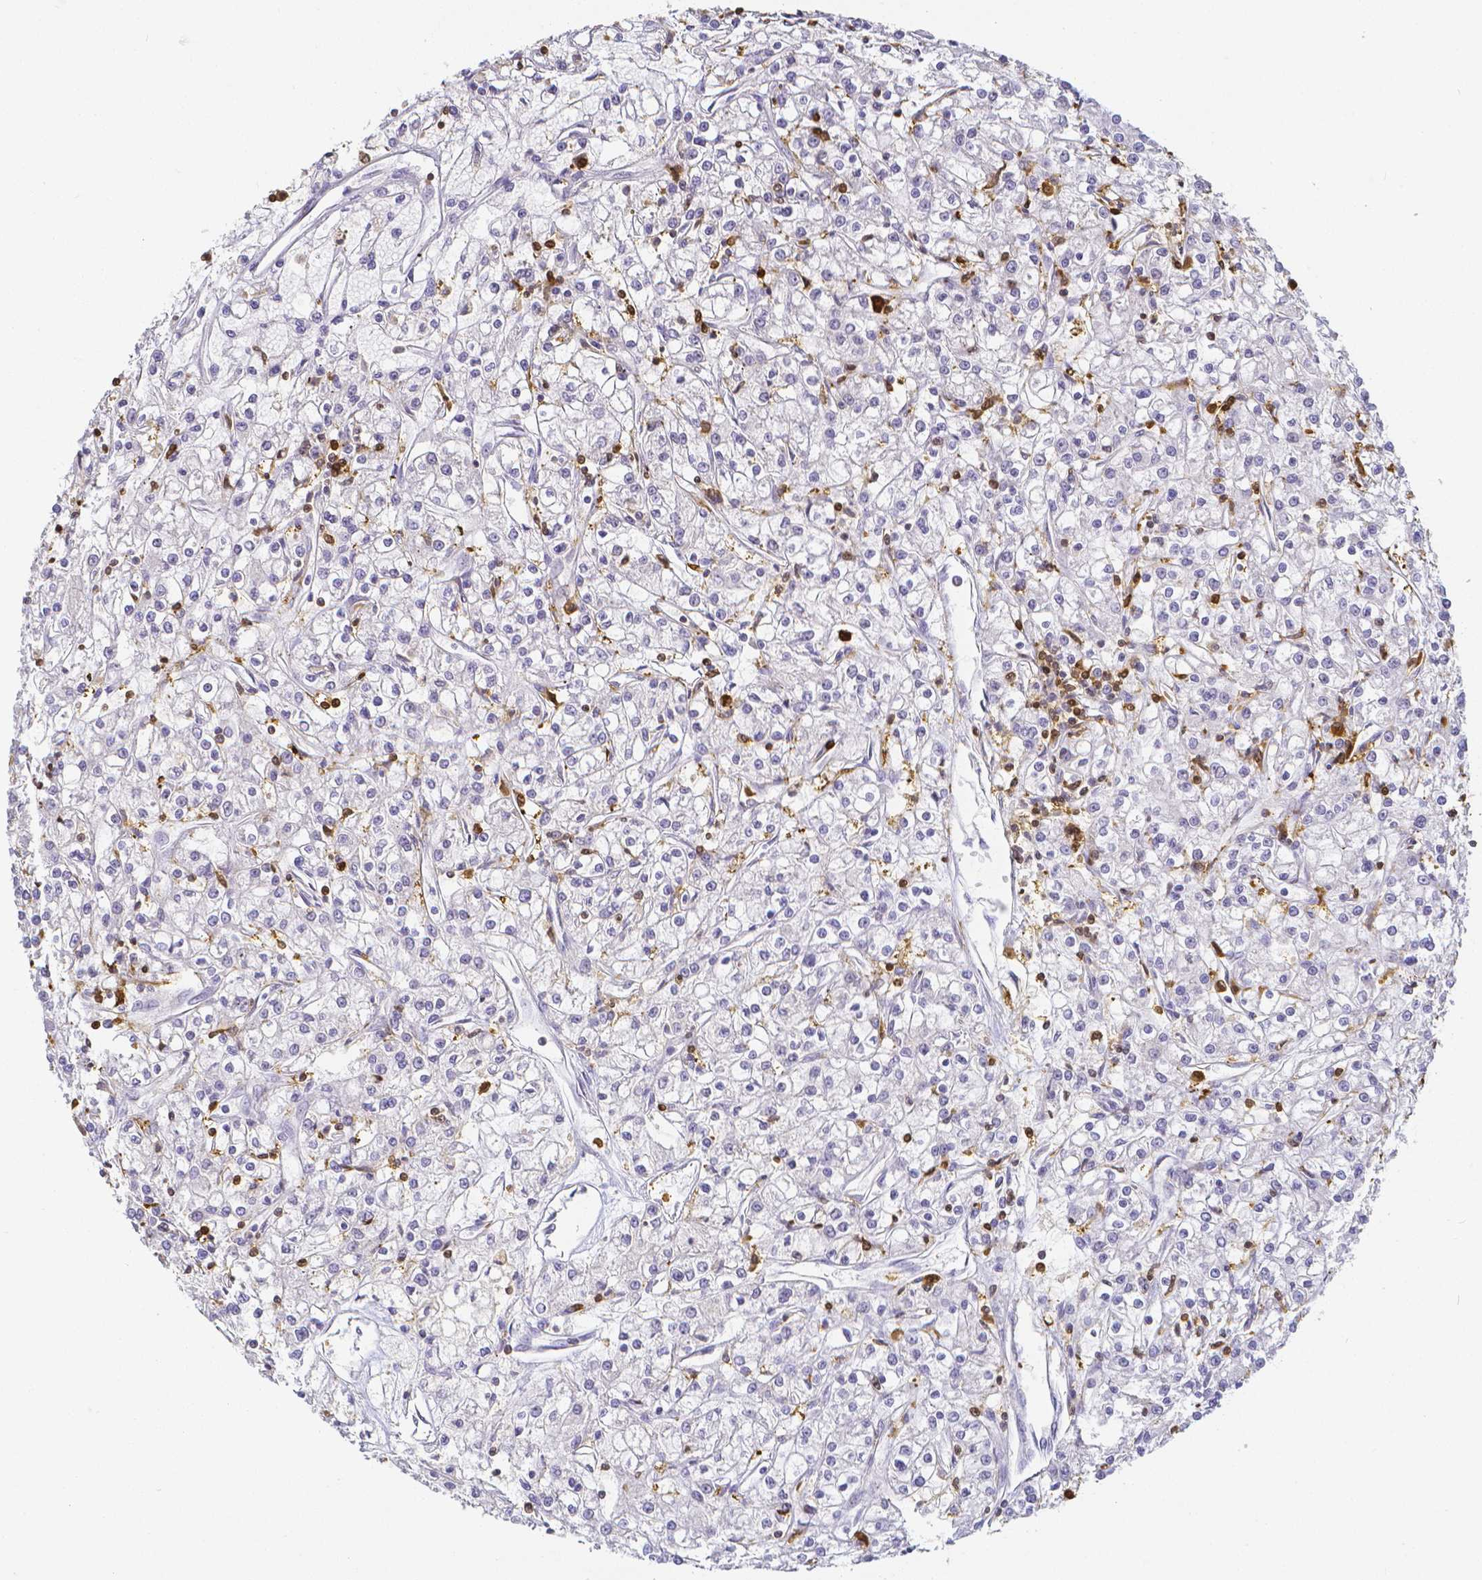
{"staining": {"intensity": "negative", "quantity": "none", "location": "none"}, "tissue": "renal cancer", "cell_type": "Tumor cells", "image_type": "cancer", "snomed": [{"axis": "morphology", "description": "Adenocarcinoma, NOS"}, {"axis": "topography", "description": "Kidney"}], "caption": "This micrograph is of renal adenocarcinoma stained with immunohistochemistry to label a protein in brown with the nuclei are counter-stained blue. There is no positivity in tumor cells. The staining was performed using DAB to visualize the protein expression in brown, while the nuclei were stained in blue with hematoxylin (Magnification: 20x).", "gene": "COTL1", "patient": {"sex": "female", "age": 59}}